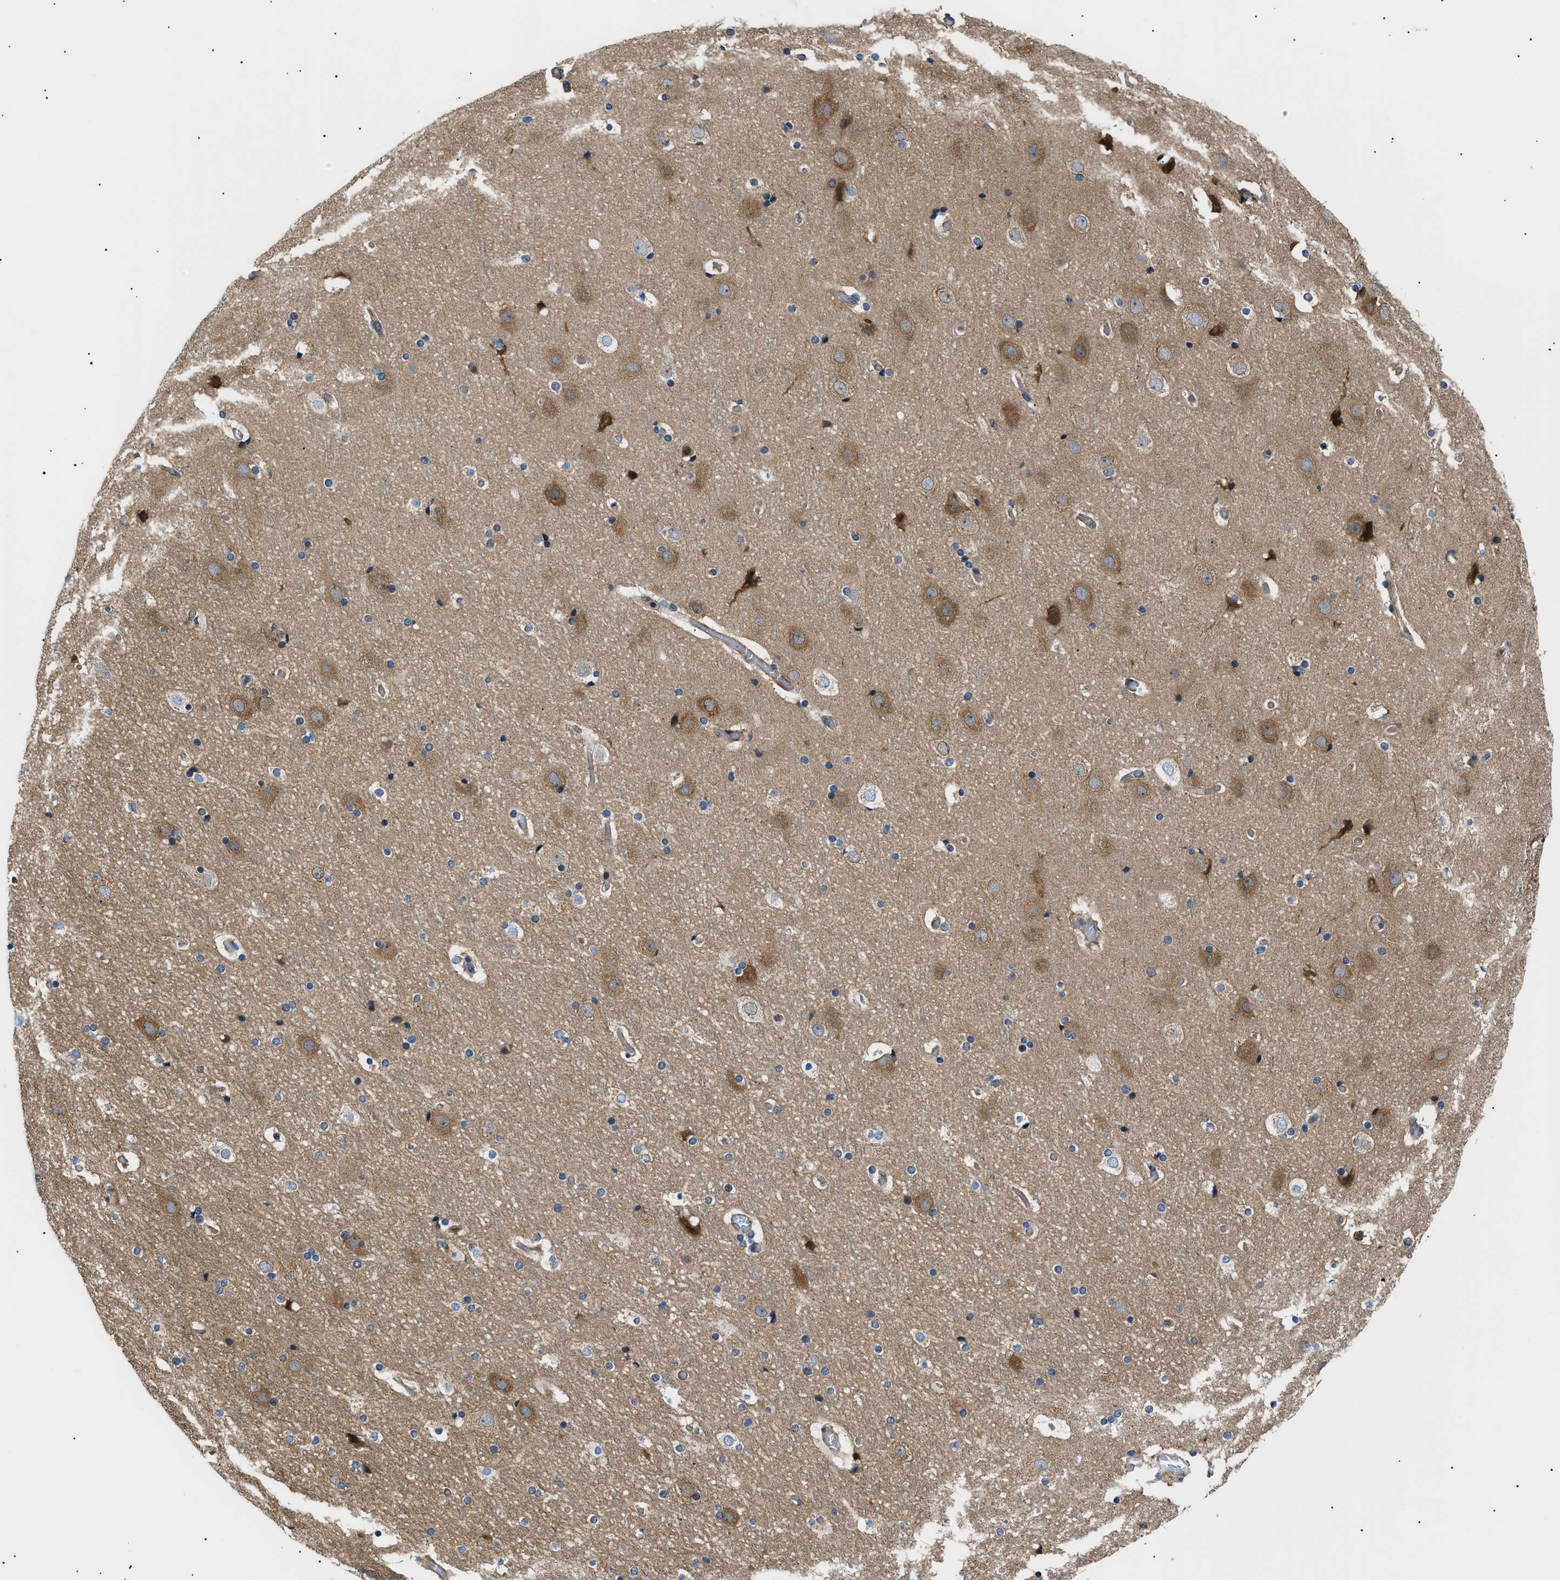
{"staining": {"intensity": "moderate", "quantity": ">75%", "location": "cytoplasmic/membranous"}, "tissue": "cerebral cortex", "cell_type": "Endothelial cells", "image_type": "normal", "snomed": [{"axis": "morphology", "description": "Normal tissue, NOS"}, {"axis": "topography", "description": "Cerebral cortex"}], "caption": "Brown immunohistochemical staining in unremarkable cerebral cortex demonstrates moderate cytoplasmic/membranous positivity in about >75% of endothelial cells.", "gene": "SRPK1", "patient": {"sex": "male", "age": 57}}